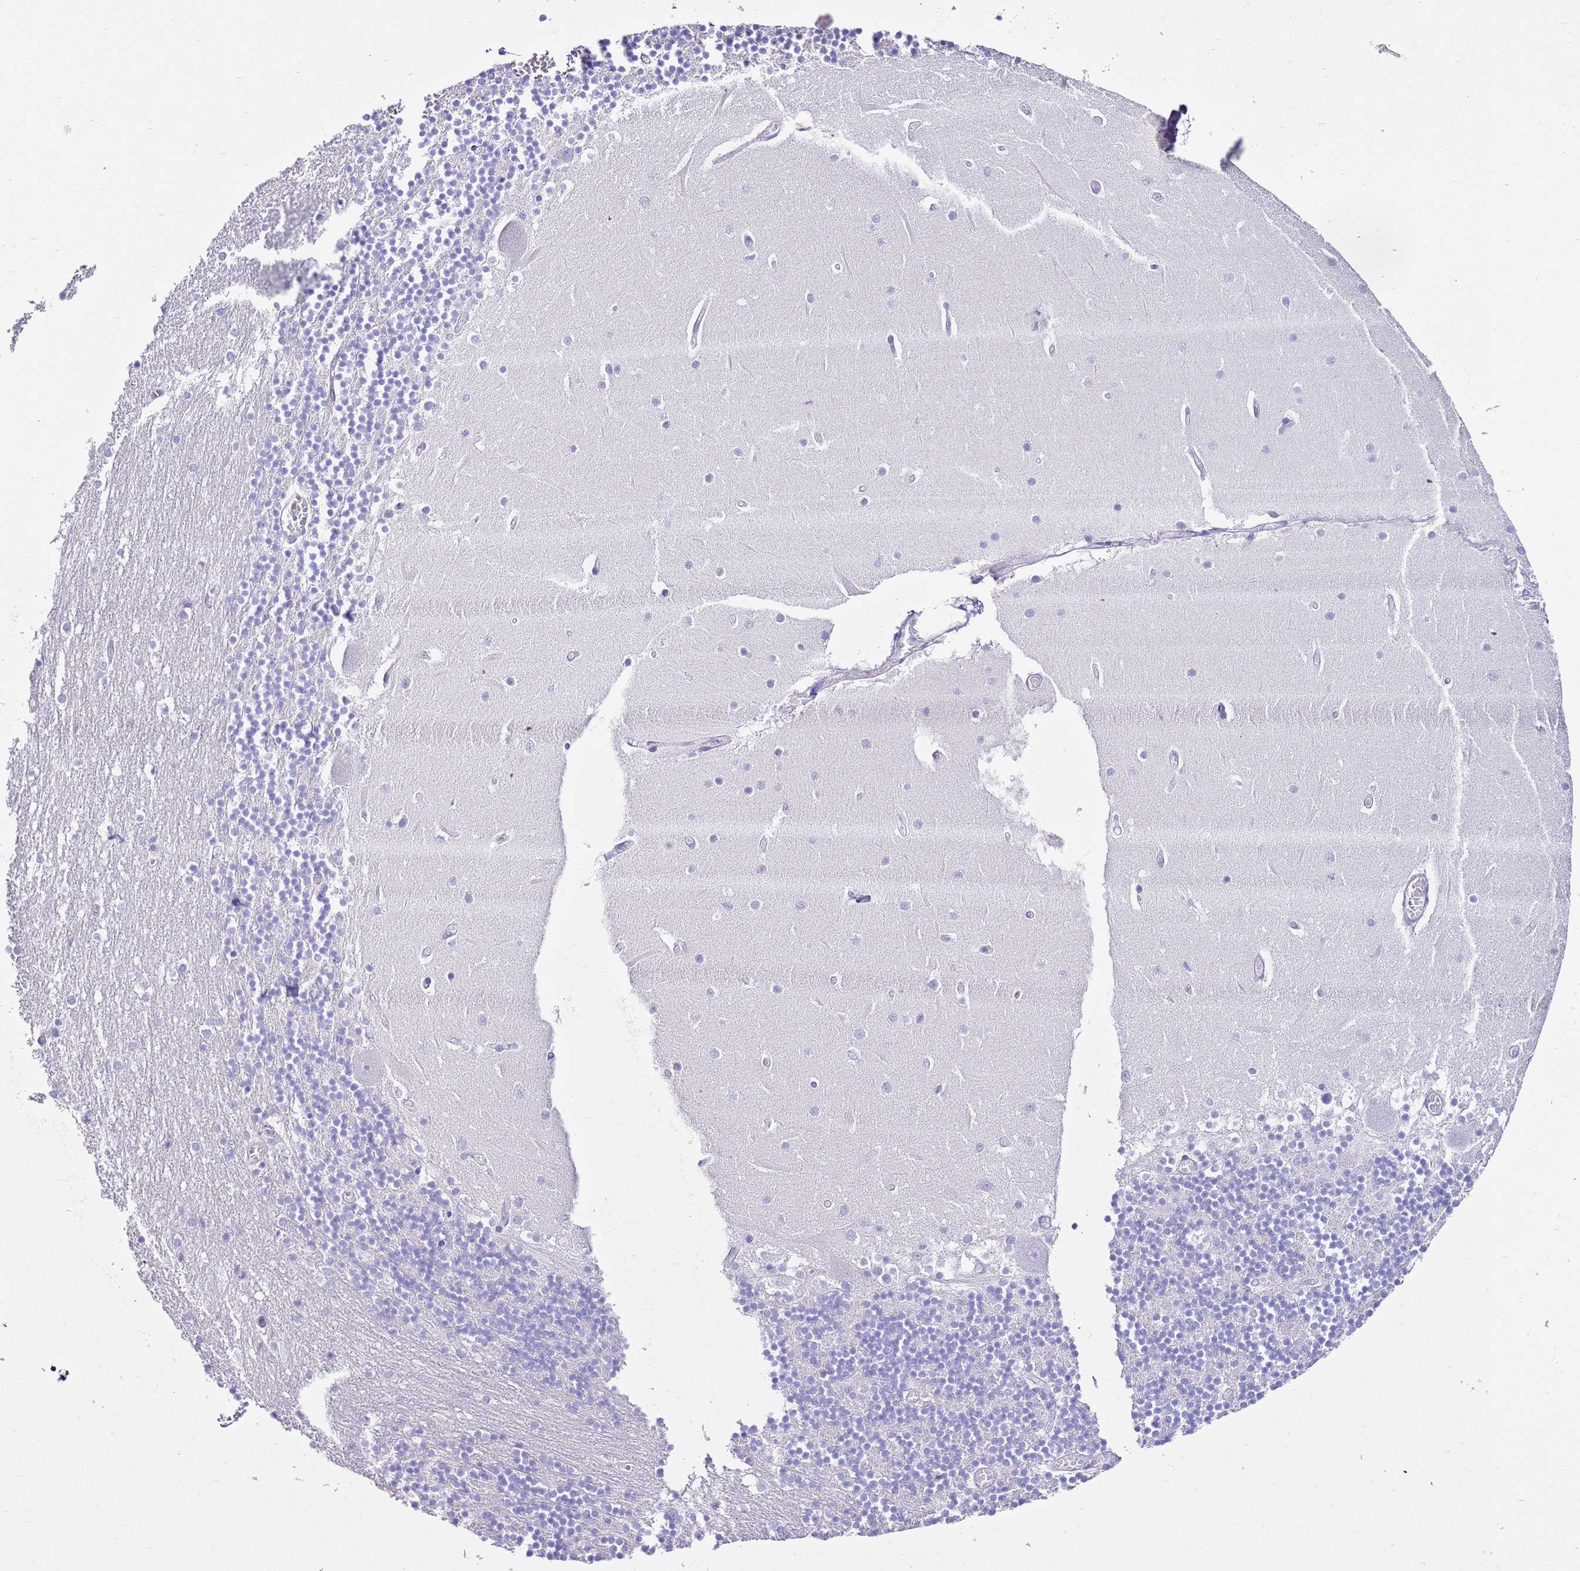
{"staining": {"intensity": "negative", "quantity": "none", "location": "none"}, "tissue": "cerebellum", "cell_type": "Cells in granular layer", "image_type": "normal", "snomed": [{"axis": "morphology", "description": "Normal tissue, NOS"}, {"axis": "topography", "description": "Cerebellum"}], "caption": "Photomicrograph shows no protein staining in cells in granular layer of normal cerebellum.", "gene": "ALDH3A1", "patient": {"sex": "female", "age": 28}}